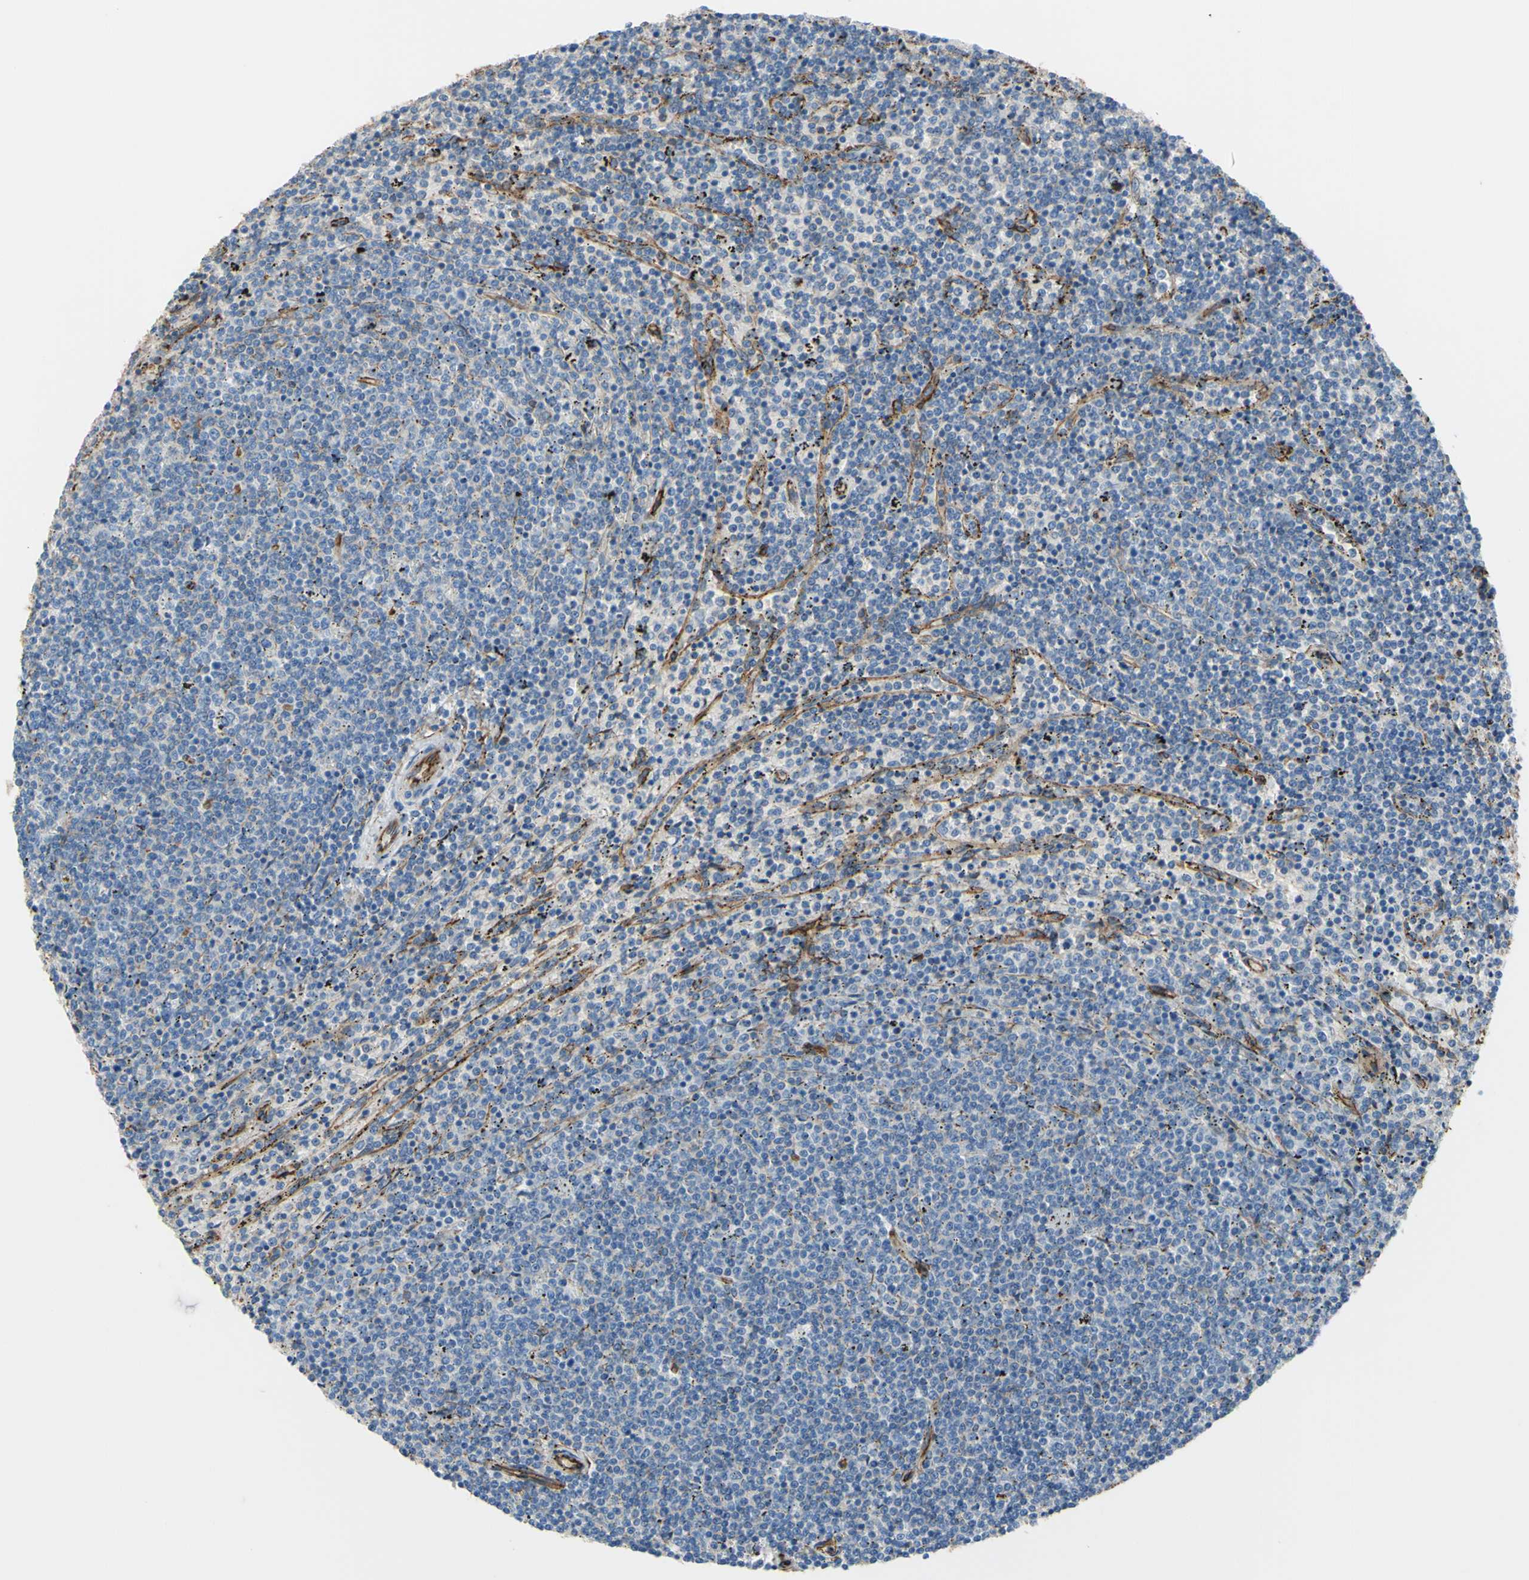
{"staining": {"intensity": "weak", "quantity": ">75%", "location": "cytoplasmic/membranous"}, "tissue": "lymphoma", "cell_type": "Tumor cells", "image_type": "cancer", "snomed": [{"axis": "morphology", "description": "Malignant lymphoma, non-Hodgkin's type, Low grade"}, {"axis": "topography", "description": "Spleen"}], "caption": "Weak cytoplasmic/membranous expression is identified in about >75% of tumor cells in low-grade malignant lymphoma, non-Hodgkin's type.", "gene": "TPBG", "patient": {"sex": "female", "age": 50}}